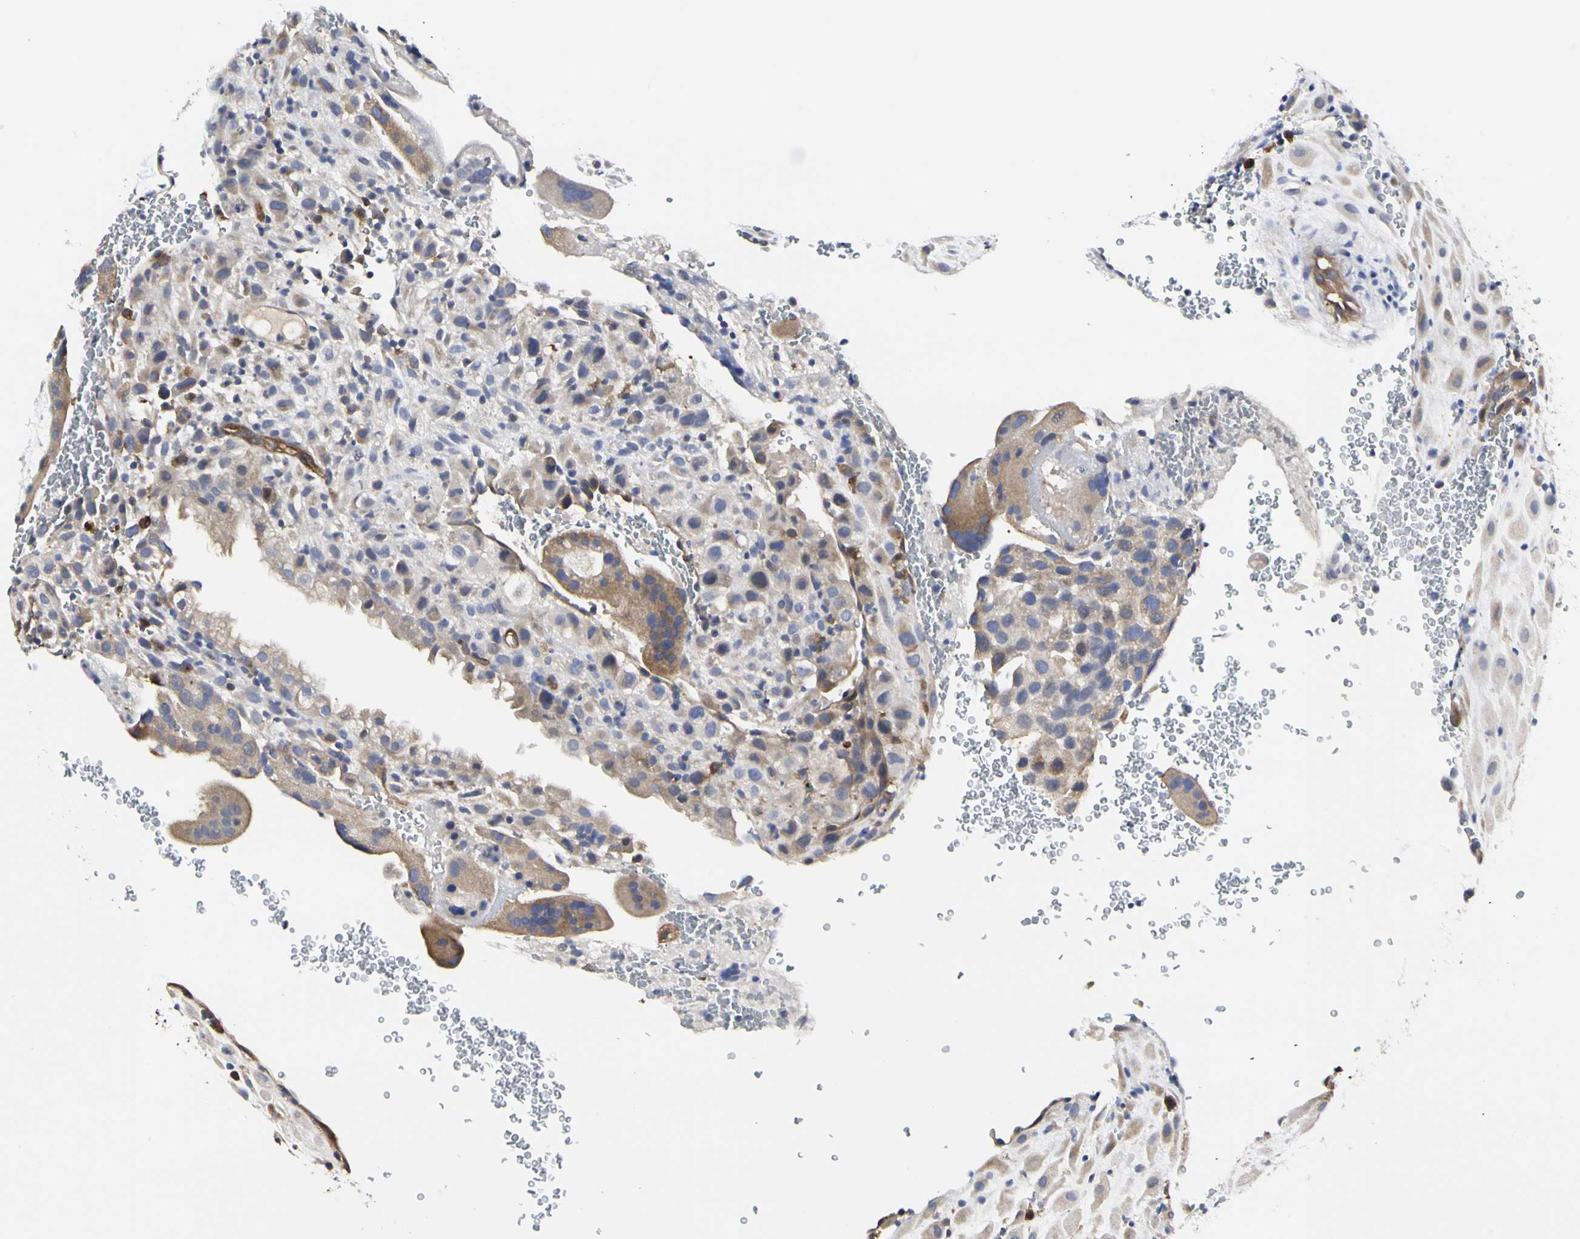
{"staining": {"intensity": "weak", "quantity": "25%-75%", "location": "cytoplasmic/membranous"}, "tissue": "placenta", "cell_type": "Decidual cells", "image_type": "normal", "snomed": [{"axis": "morphology", "description": "Normal tissue, NOS"}, {"axis": "topography", "description": "Placenta"}], "caption": "This photomicrograph displays immunohistochemistry (IHC) staining of benign placenta, with low weak cytoplasmic/membranous positivity in about 25%-75% of decidual cells.", "gene": "C3orf52", "patient": {"sex": "female", "age": 19}}